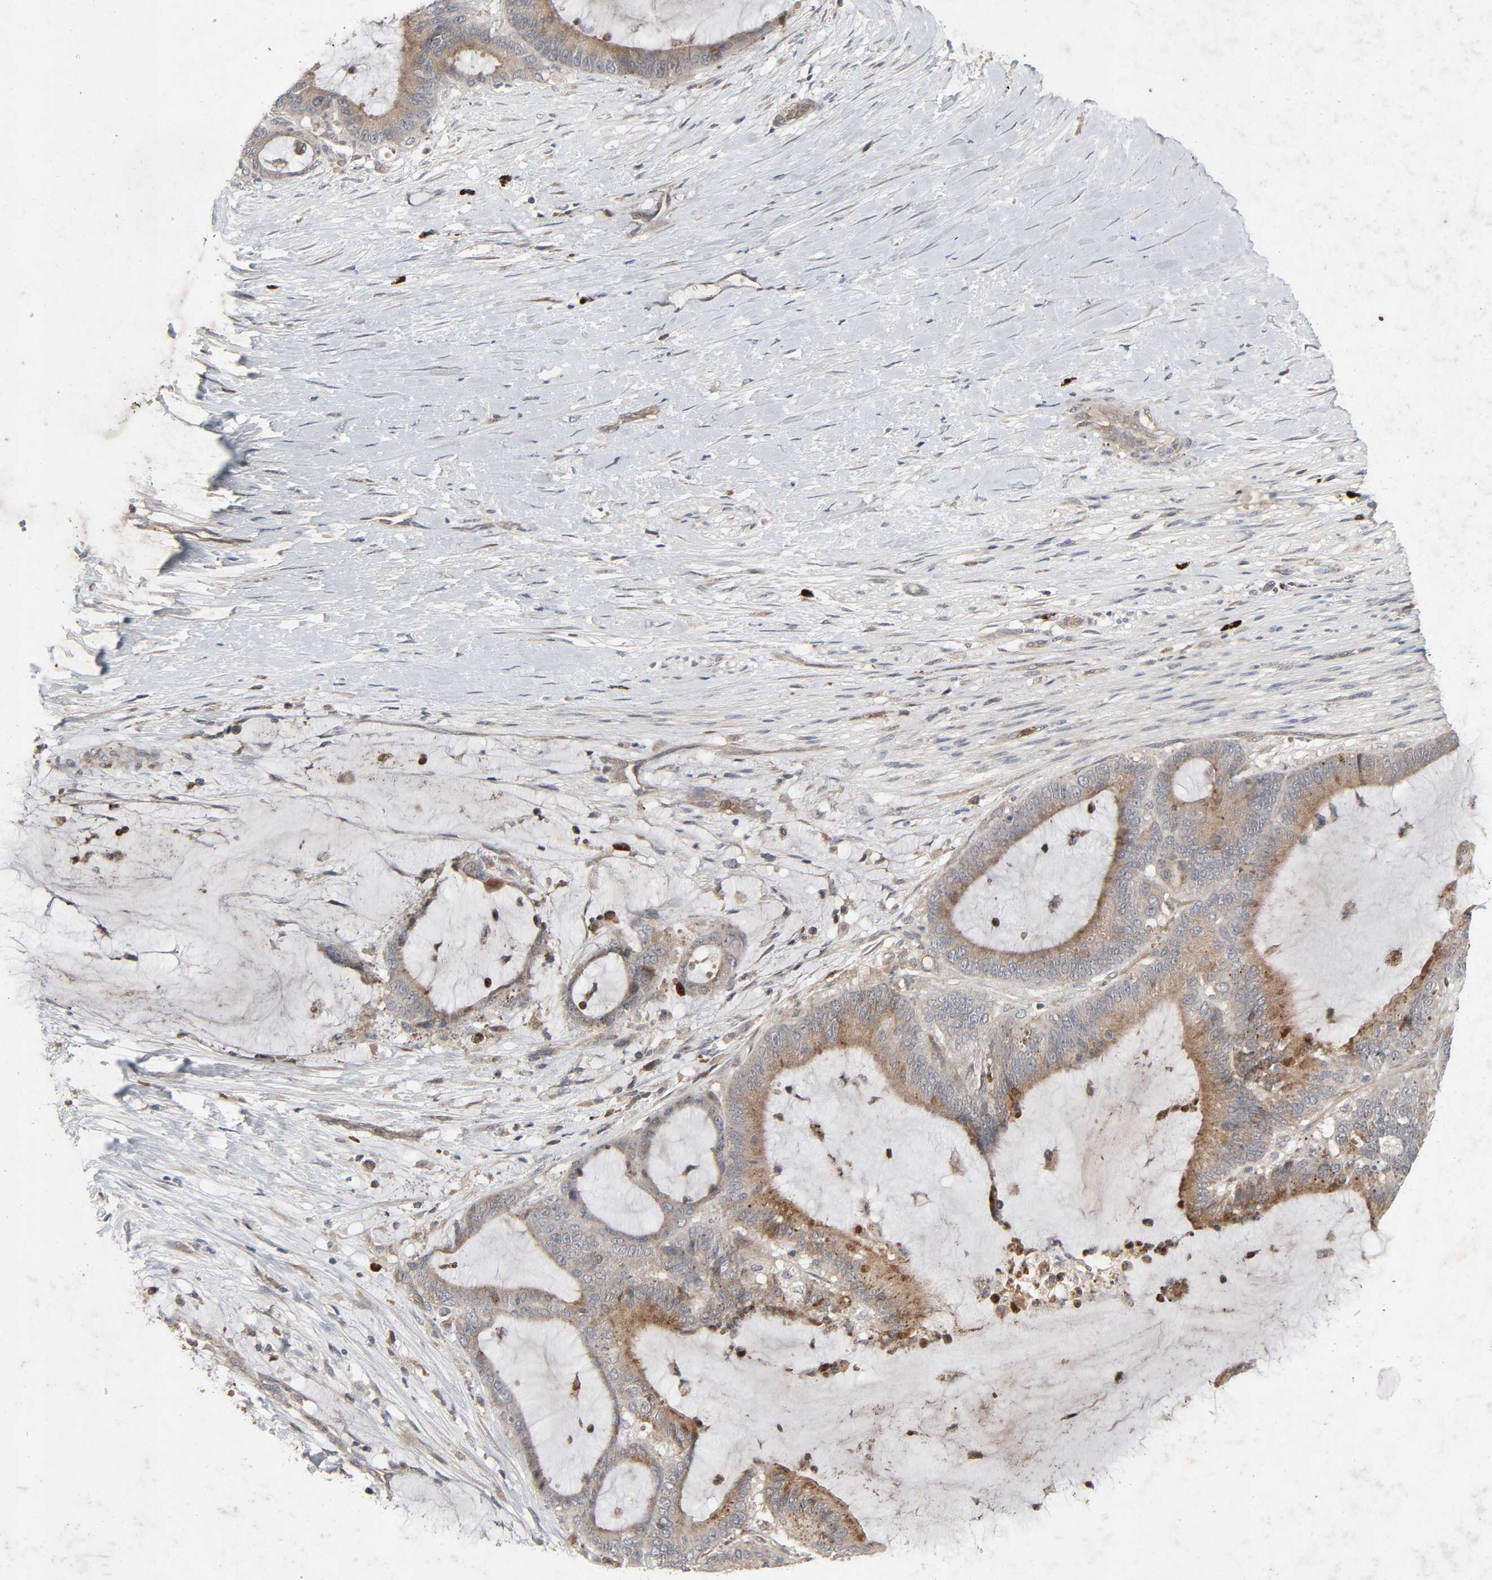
{"staining": {"intensity": "moderate", "quantity": ">75%", "location": "cytoplasmic/membranous"}, "tissue": "liver cancer", "cell_type": "Tumor cells", "image_type": "cancer", "snomed": [{"axis": "morphology", "description": "Cholangiocarcinoma"}, {"axis": "topography", "description": "Liver"}], "caption": "About >75% of tumor cells in human cholangiocarcinoma (liver) reveal moderate cytoplasmic/membranous protein staining as visualized by brown immunohistochemical staining.", "gene": "ADCY4", "patient": {"sex": "female", "age": 73}}